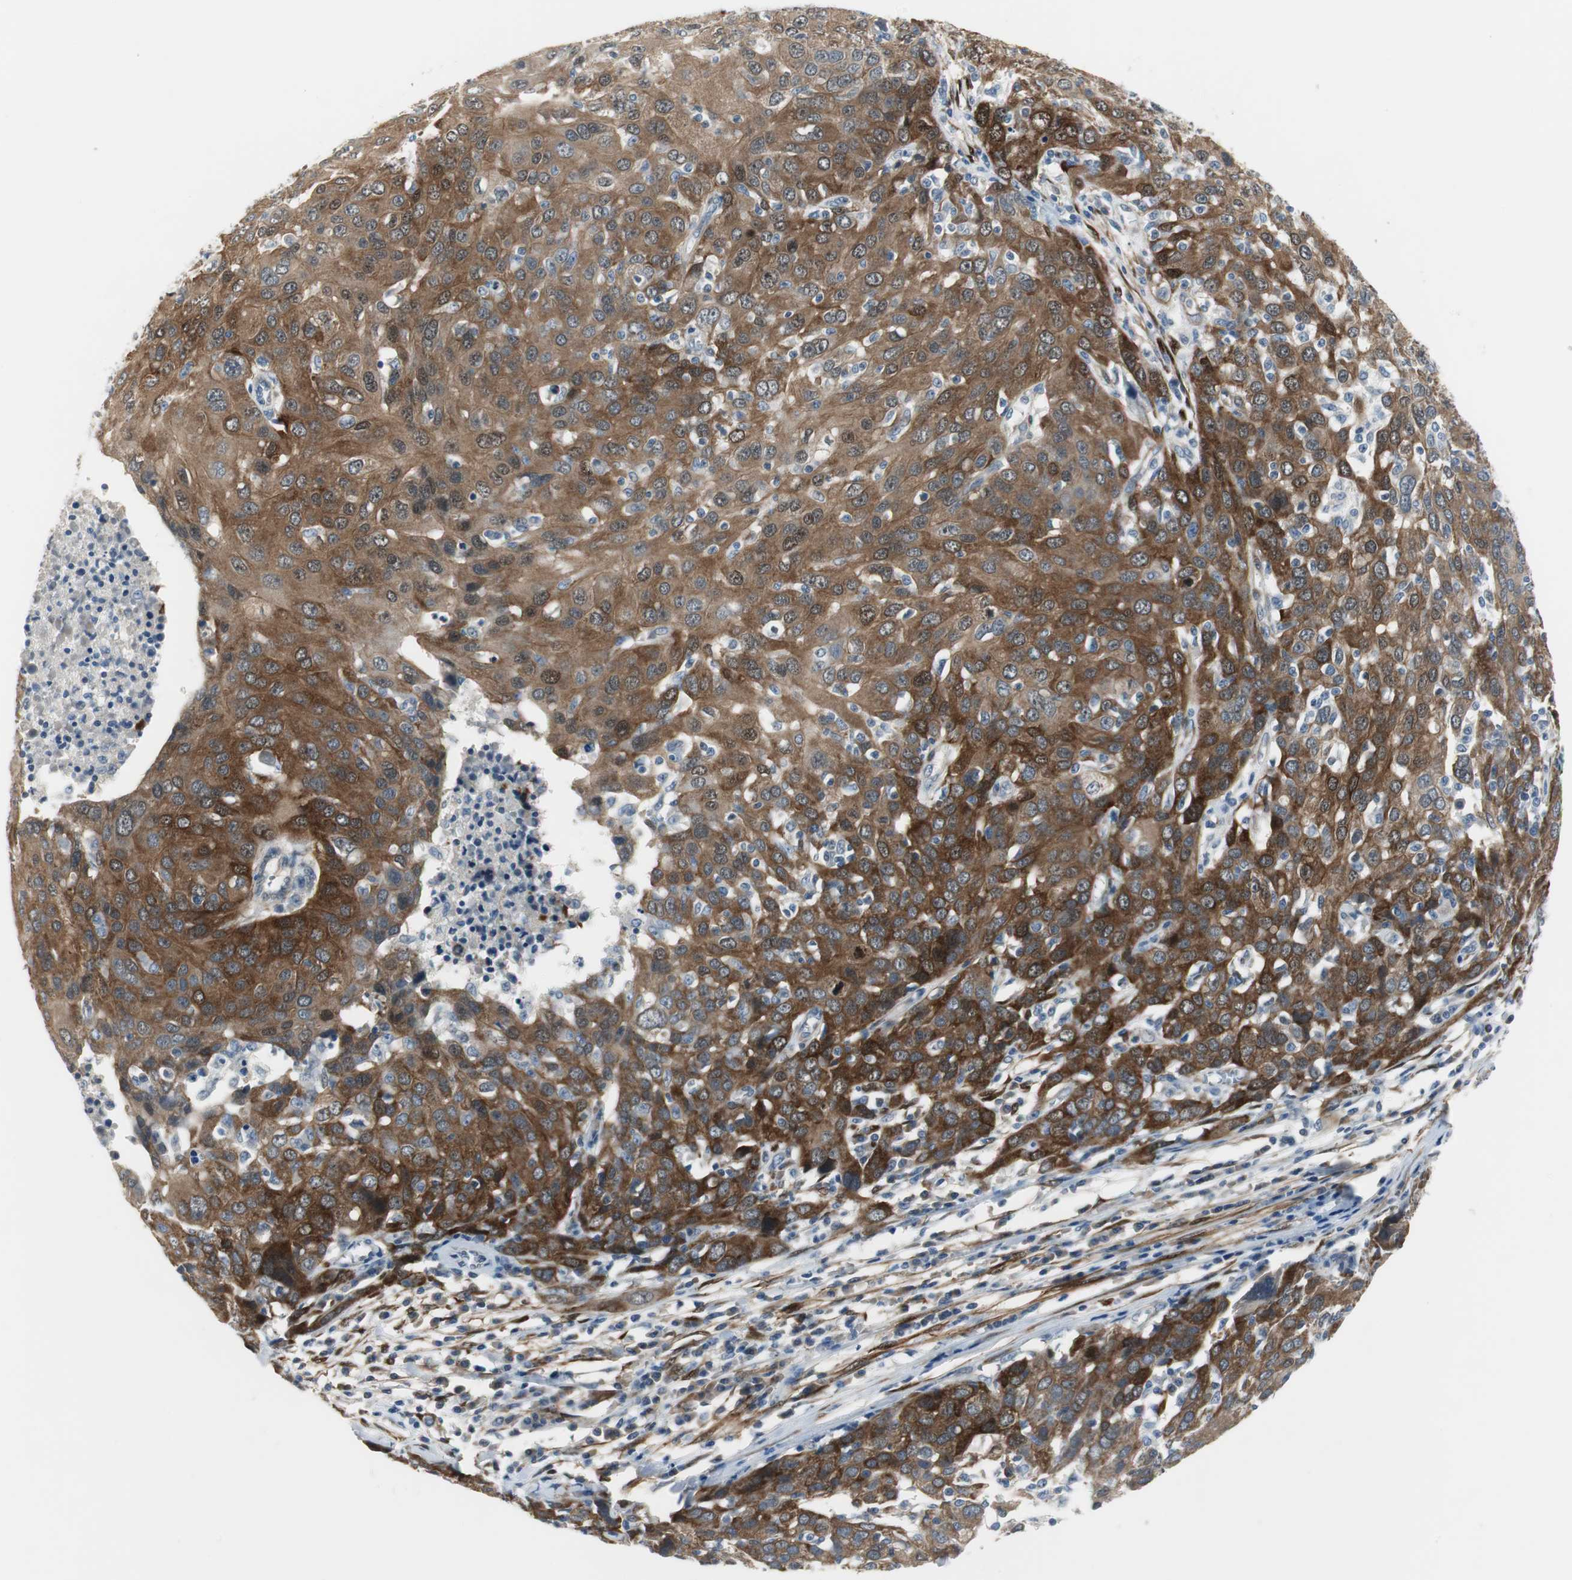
{"staining": {"intensity": "strong", "quantity": ">75%", "location": "cytoplasmic/membranous"}, "tissue": "ovarian cancer", "cell_type": "Tumor cells", "image_type": "cancer", "snomed": [{"axis": "morphology", "description": "Carcinoma, endometroid"}, {"axis": "topography", "description": "Ovary"}], "caption": "Endometroid carcinoma (ovarian) stained with DAB IHC reveals high levels of strong cytoplasmic/membranous expression in approximately >75% of tumor cells.", "gene": "FHL2", "patient": {"sex": "female", "age": 50}}